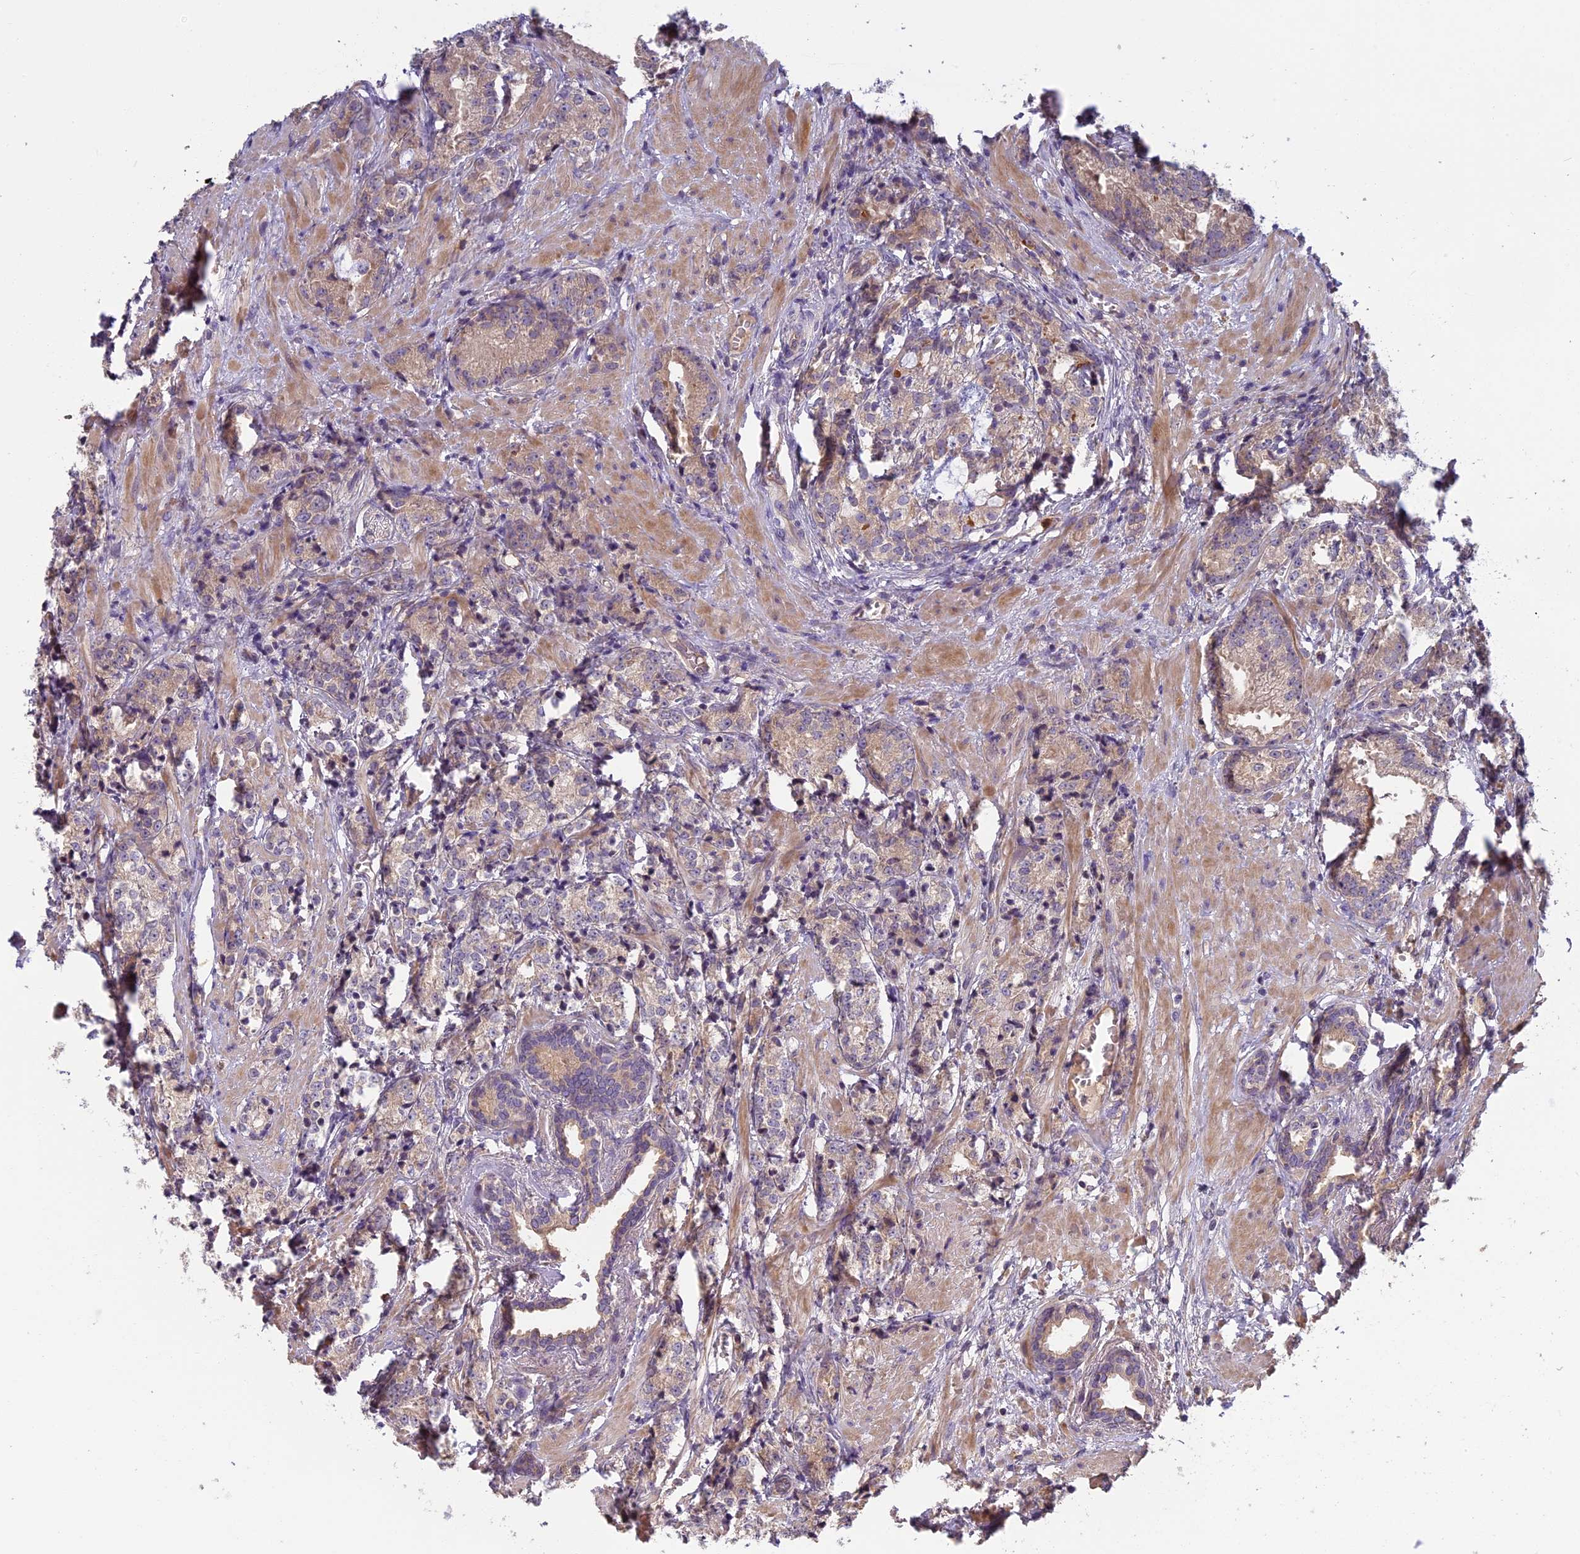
{"staining": {"intensity": "negative", "quantity": "none", "location": "none"}, "tissue": "prostate cancer", "cell_type": "Tumor cells", "image_type": "cancer", "snomed": [{"axis": "morphology", "description": "Adenocarcinoma, High grade"}, {"axis": "topography", "description": "Prostate"}], "caption": "Immunohistochemistry histopathology image of neoplastic tissue: adenocarcinoma (high-grade) (prostate) stained with DAB demonstrates no significant protein staining in tumor cells.", "gene": "AP4E1", "patient": {"sex": "male", "age": 69}}